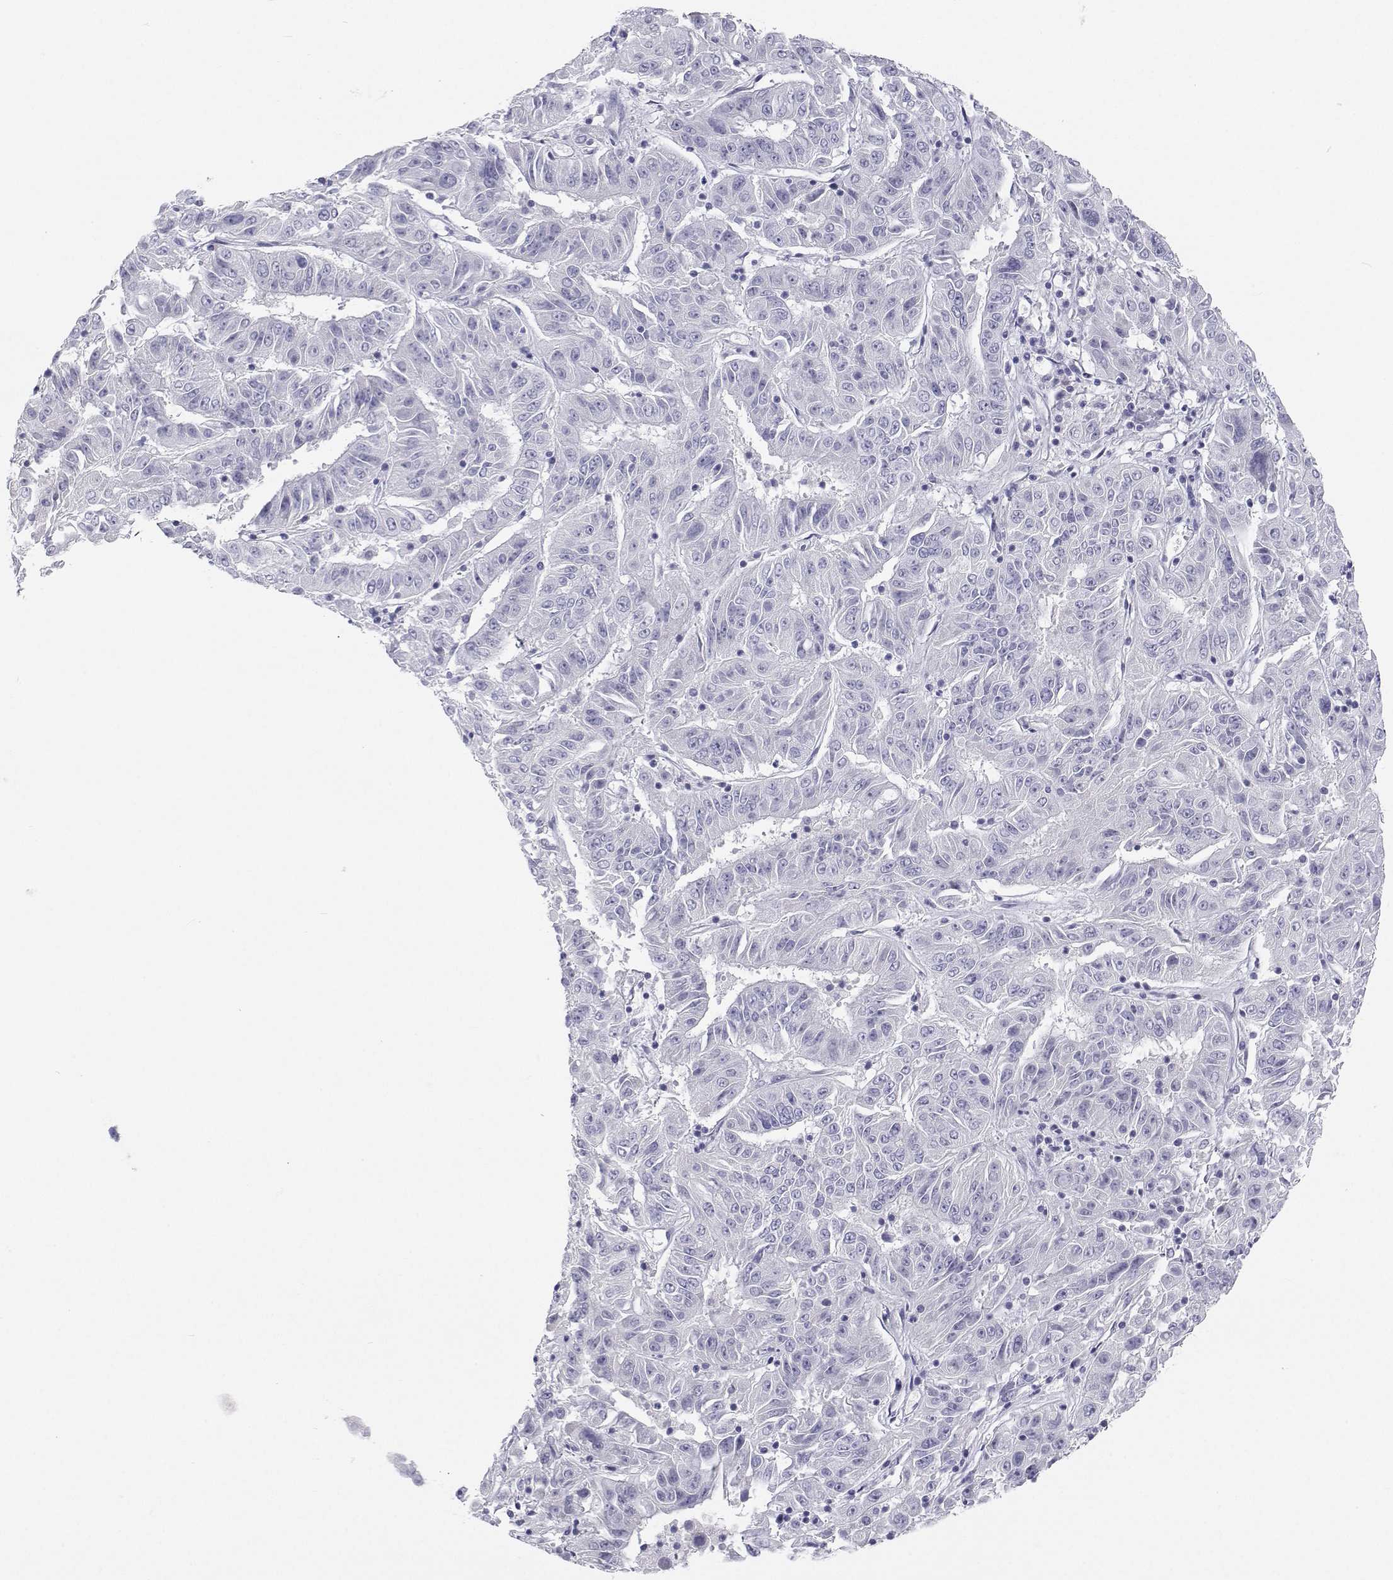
{"staining": {"intensity": "negative", "quantity": "none", "location": "none"}, "tissue": "pancreatic cancer", "cell_type": "Tumor cells", "image_type": "cancer", "snomed": [{"axis": "morphology", "description": "Adenocarcinoma, NOS"}, {"axis": "topography", "description": "Pancreas"}], "caption": "Immunohistochemistry of human pancreatic cancer (adenocarcinoma) exhibits no expression in tumor cells.", "gene": "TTN", "patient": {"sex": "male", "age": 63}}